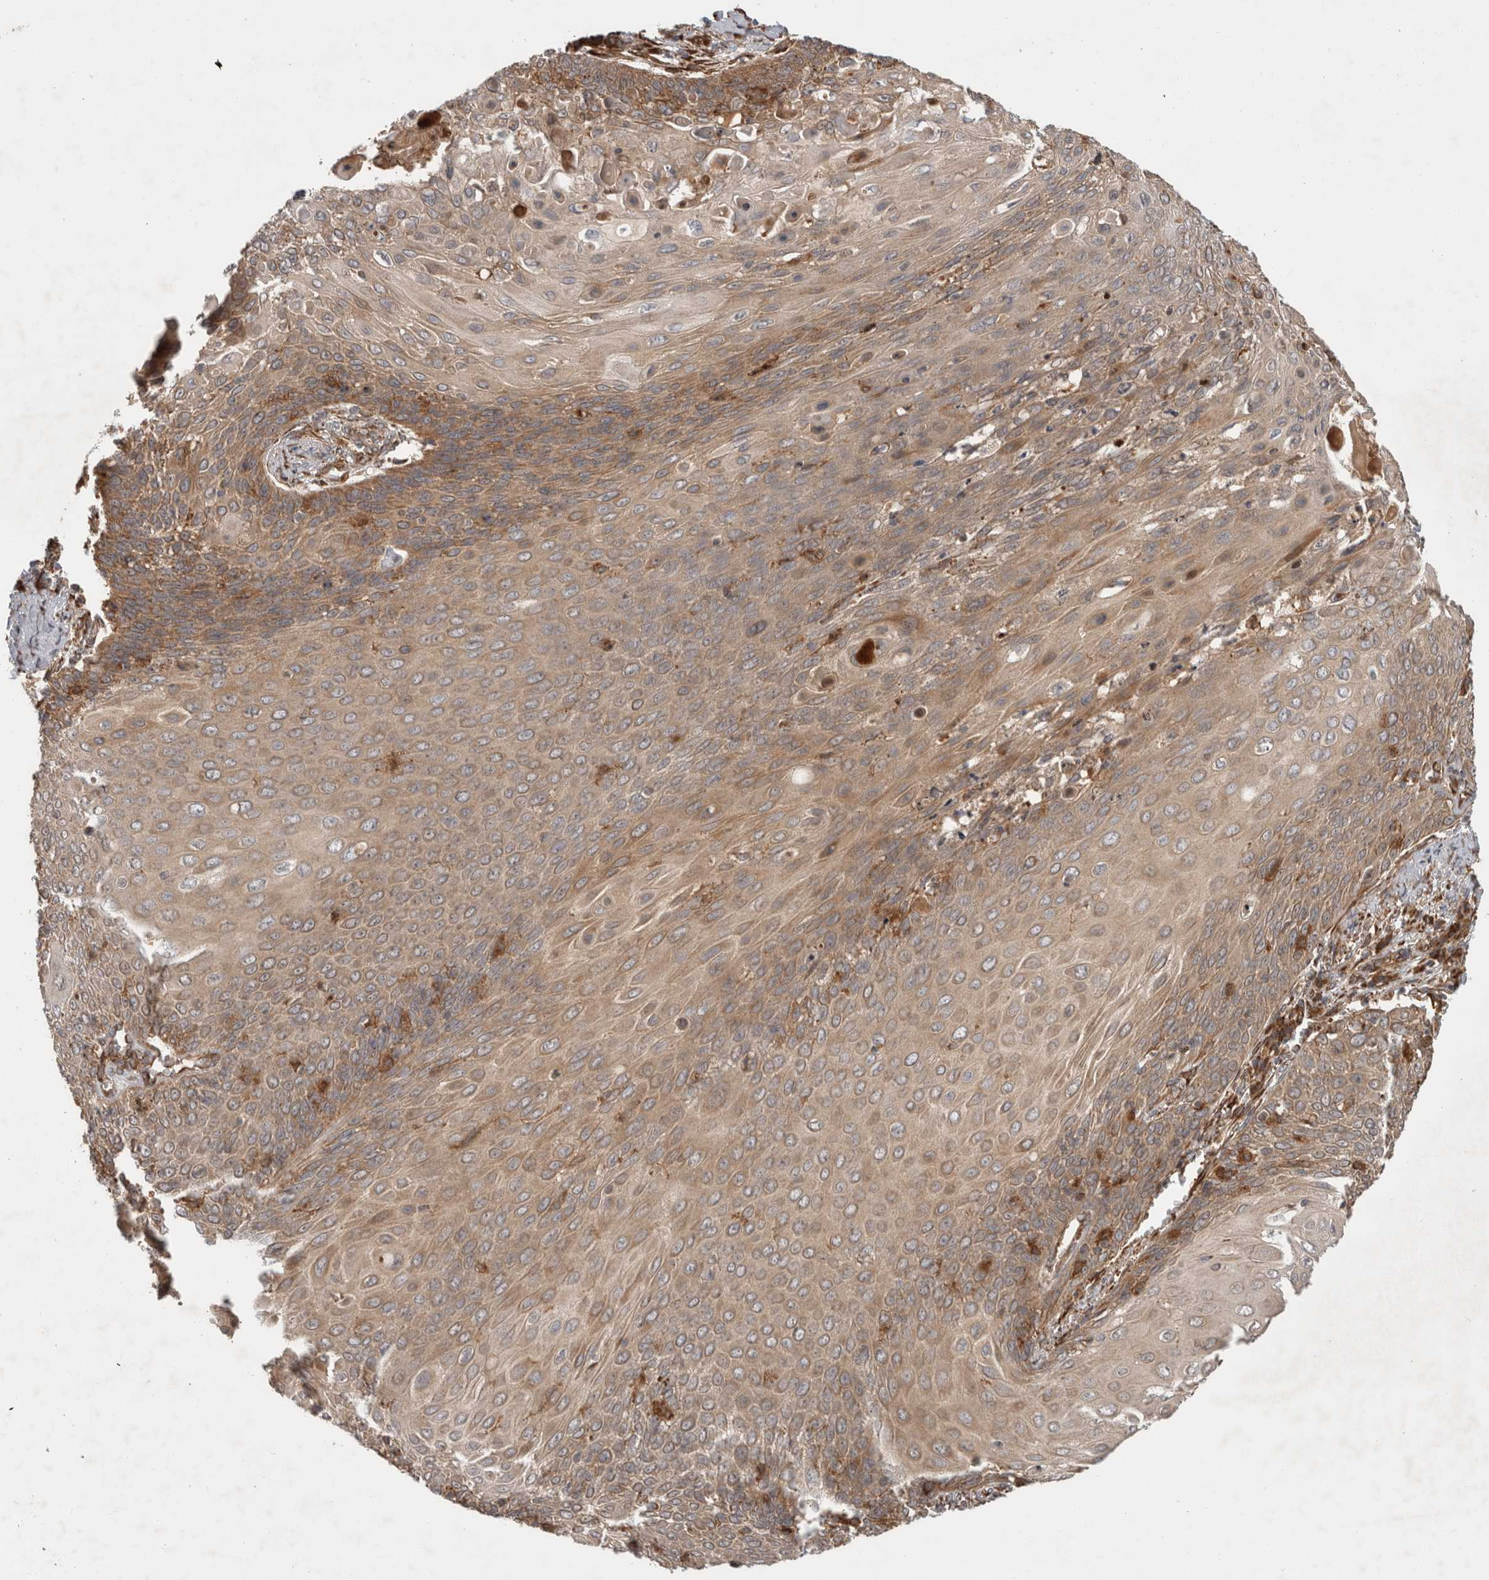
{"staining": {"intensity": "weak", "quantity": ">75%", "location": "cytoplasmic/membranous"}, "tissue": "cervical cancer", "cell_type": "Tumor cells", "image_type": "cancer", "snomed": [{"axis": "morphology", "description": "Squamous cell carcinoma, NOS"}, {"axis": "topography", "description": "Cervix"}], "caption": "An image of human cervical squamous cell carcinoma stained for a protein reveals weak cytoplasmic/membranous brown staining in tumor cells.", "gene": "TUBD1", "patient": {"sex": "female", "age": 39}}